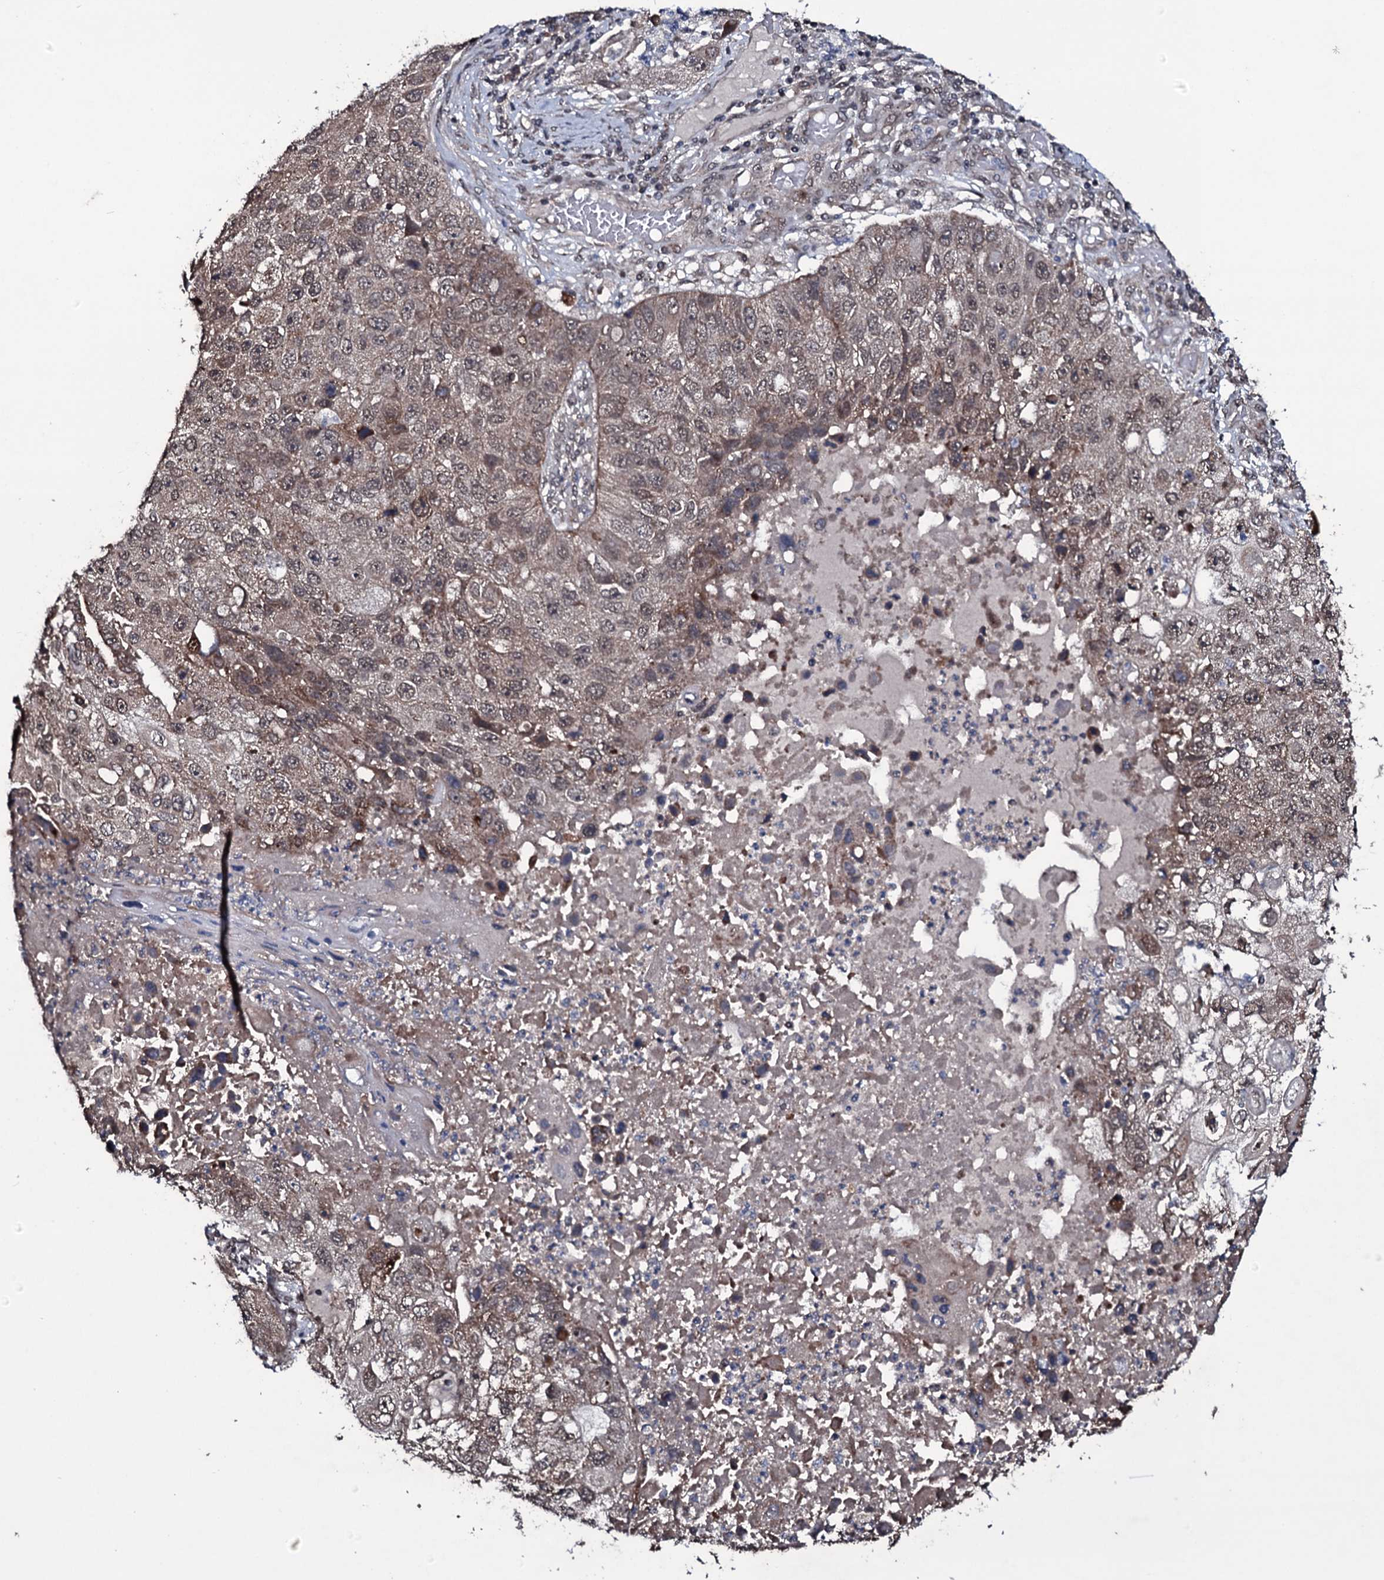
{"staining": {"intensity": "weak", "quantity": ">75%", "location": "cytoplasmic/membranous"}, "tissue": "lung cancer", "cell_type": "Tumor cells", "image_type": "cancer", "snomed": [{"axis": "morphology", "description": "Squamous cell carcinoma, NOS"}, {"axis": "topography", "description": "Lung"}], "caption": "Immunohistochemical staining of lung squamous cell carcinoma demonstrates weak cytoplasmic/membranous protein staining in about >75% of tumor cells.", "gene": "MRPS31", "patient": {"sex": "male", "age": 61}}